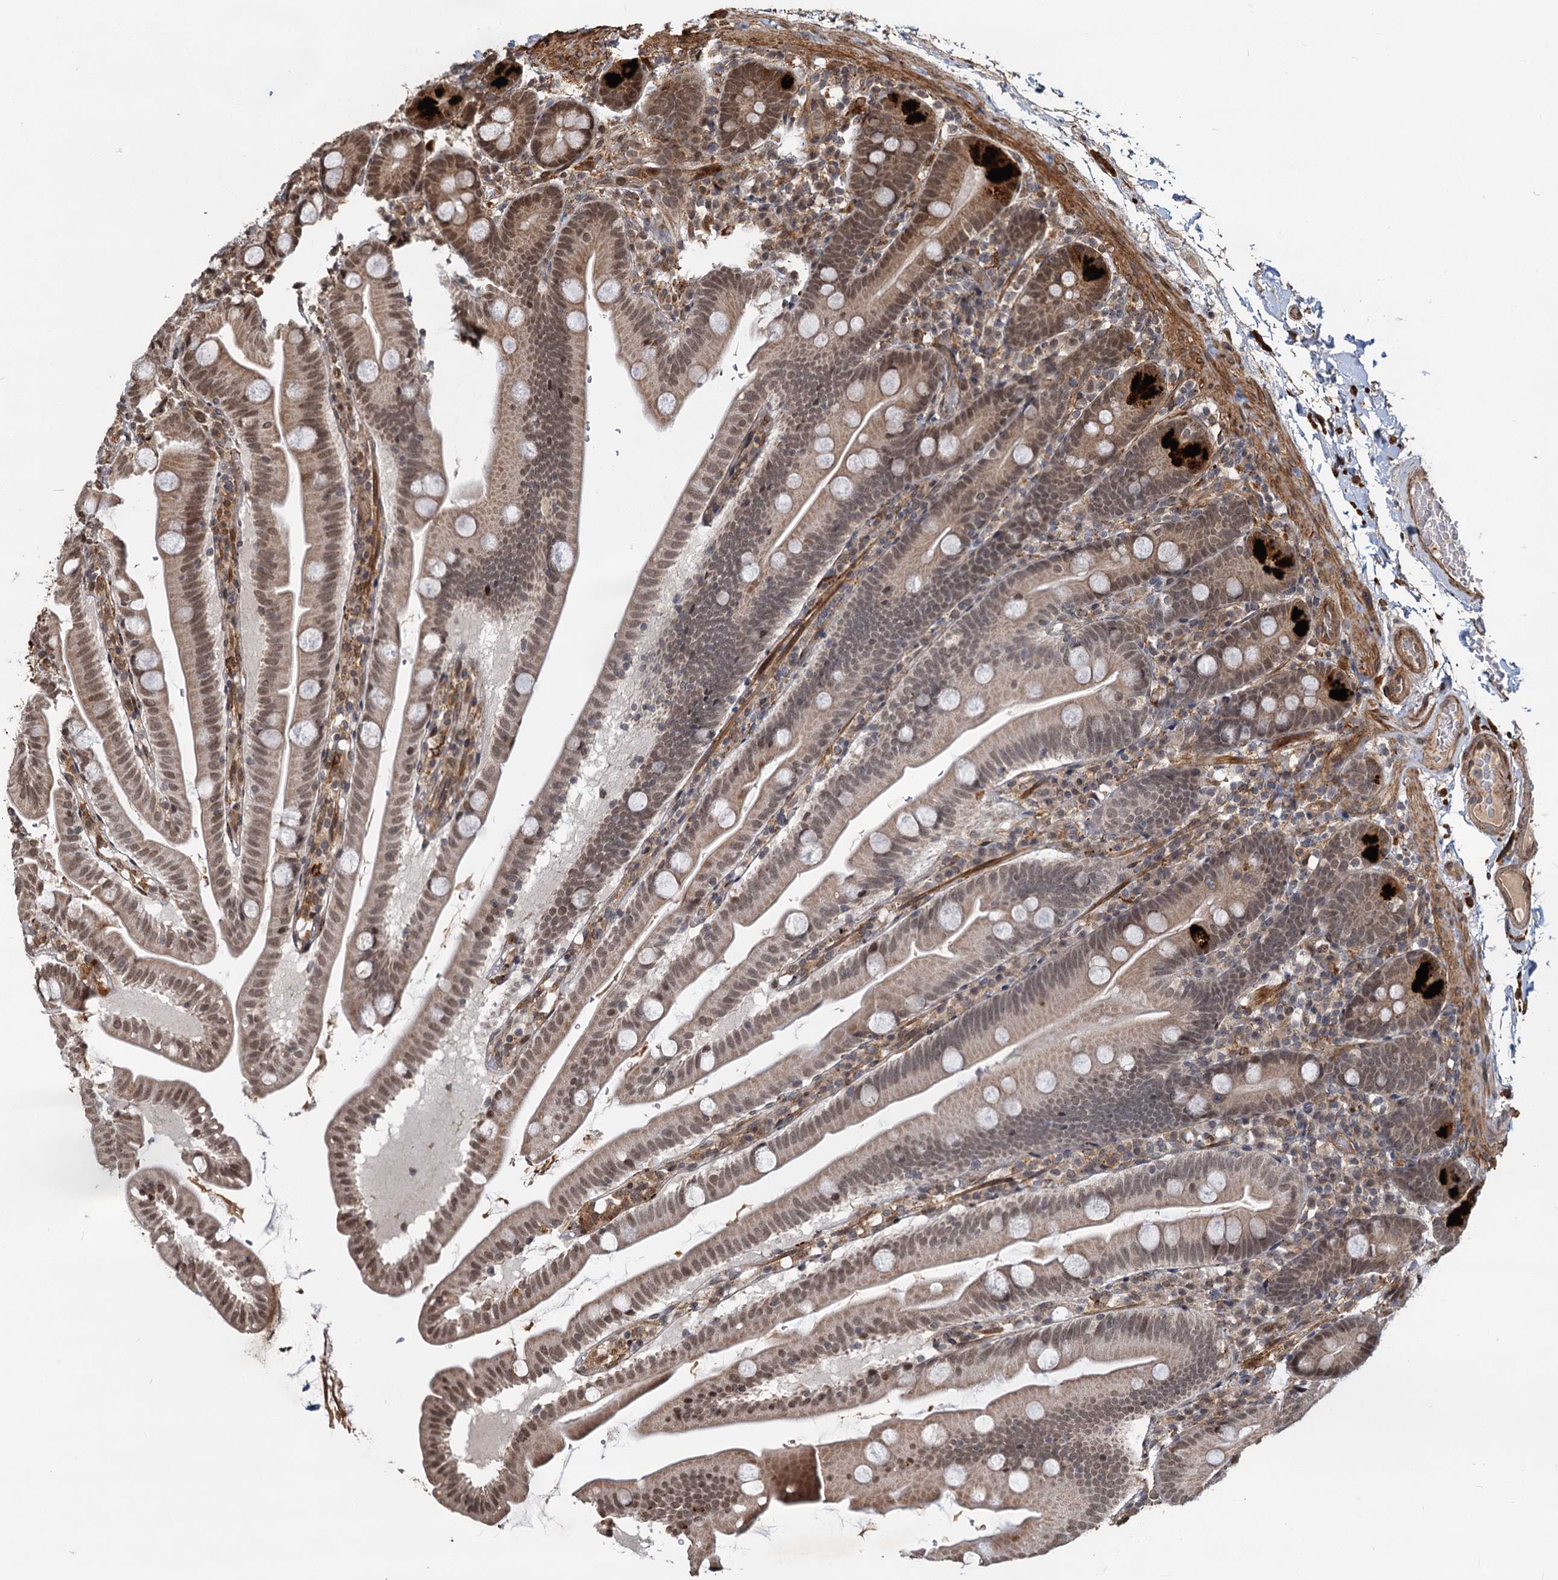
{"staining": {"intensity": "strong", "quantity": "25%-75%", "location": "cytoplasmic/membranous,nuclear"}, "tissue": "small intestine", "cell_type": "Glandular cells", "image_type": "normal", "snomed": [{"axis": "morphology", "description": "Normal tissue, NOS"}, {"axis": "topography", "description": "Small intestine"}], "caption": "High-power microscopy captured an IHC micrograph of unremarkable small intestine, revealing strong cytoplasmic/membranous,nuclear expression in about 25%-75% of glandular cells.", "gene": "TRIM23", "patient": {"sex": "female", "age": 68}}